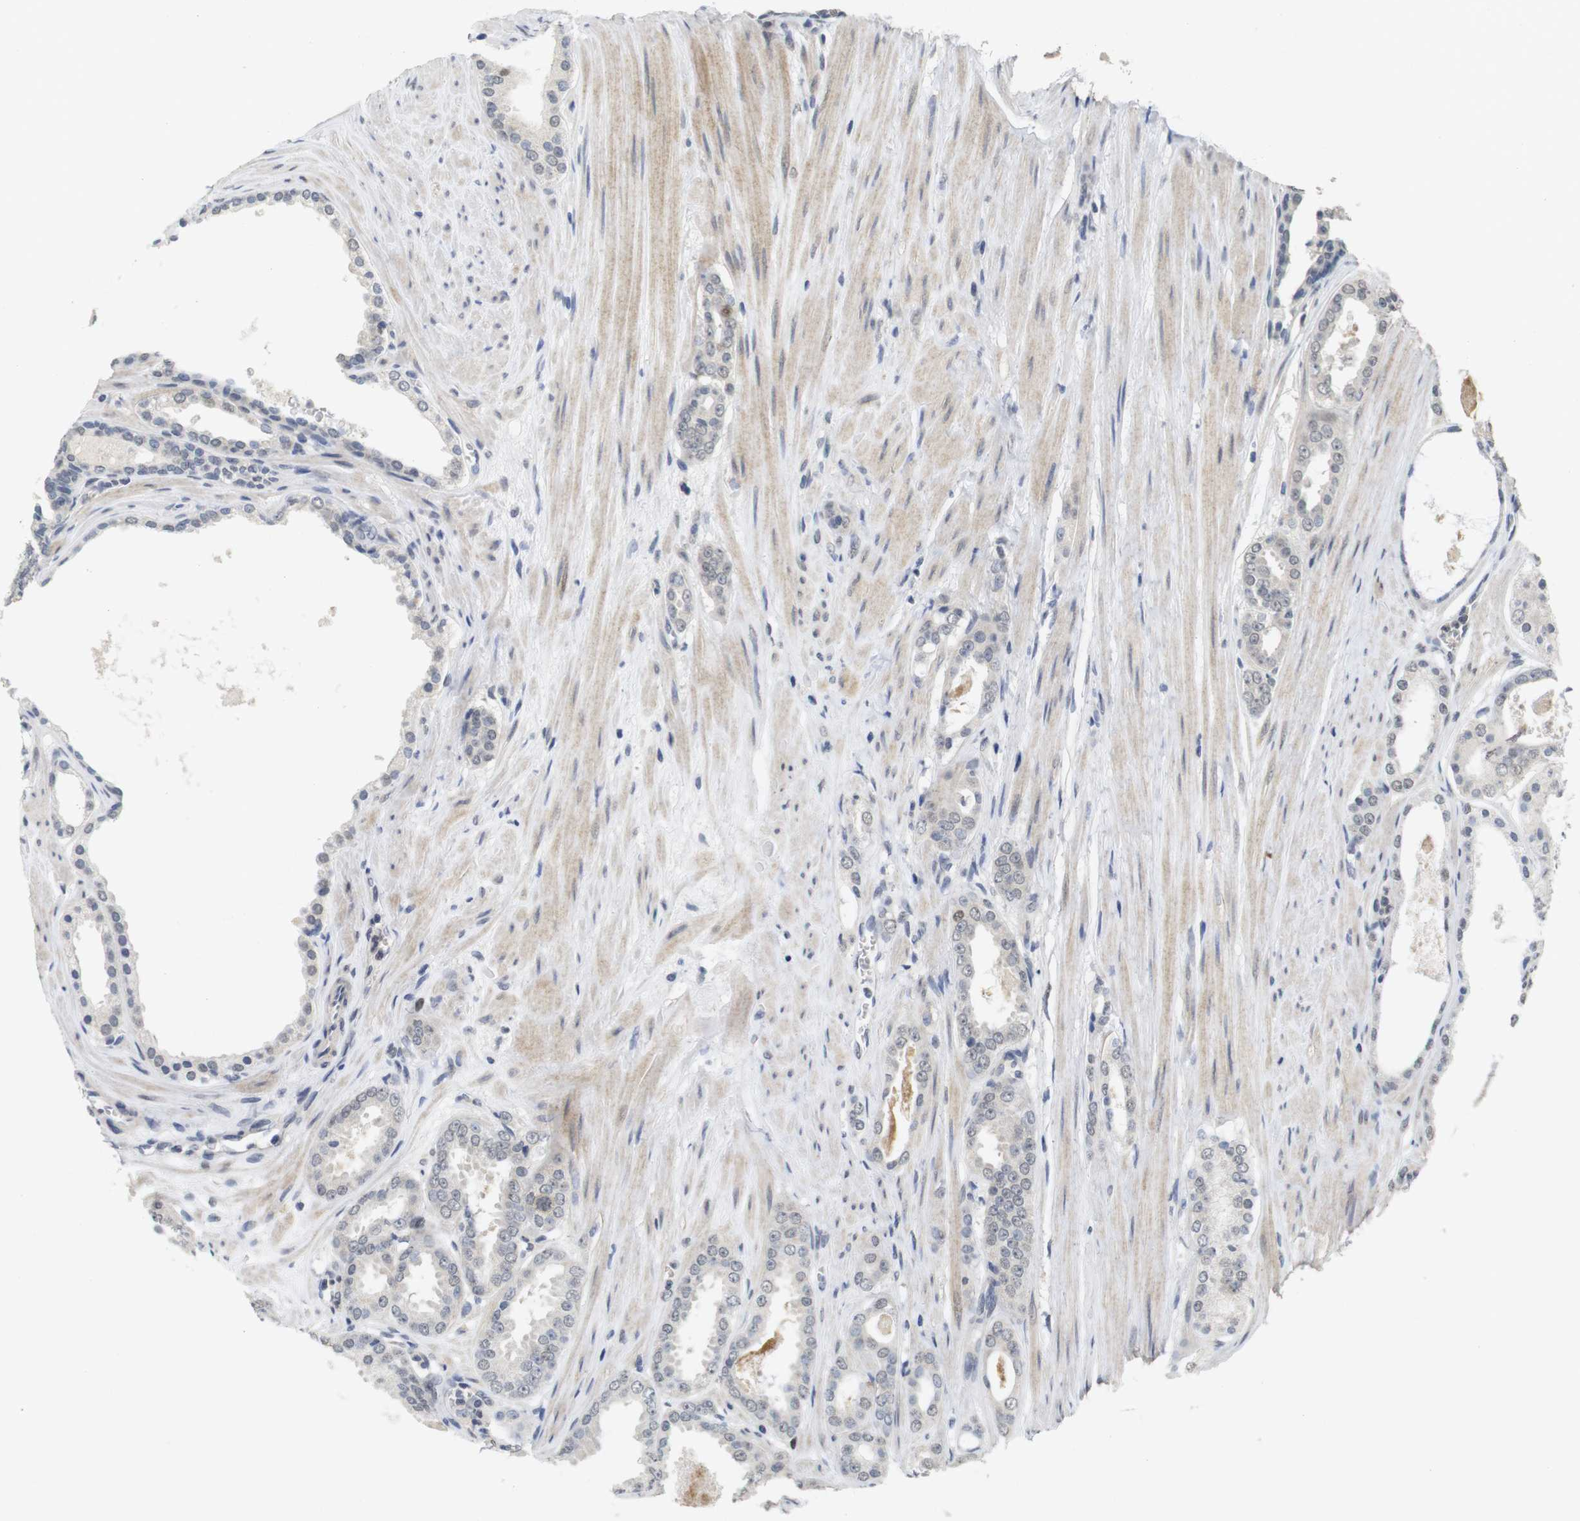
{"staining": {"intensity": "moderate", "quantity": "<25%", "location": "nuclear"}, "tissue": "prostate cancer", "cell_type": "Tumor cells", "image_type": "cancer", "snomed": [{"axis": "morphology", "description": "Adenocarcinoma, Low grade"}, {"axis": "topography", "description": "Prostate"}], "caption": "Immunohistochemical staining of human prostate cancer (low-grade adenocarcinoma) reveals moderate nuclear protein expression in approximately <25% of tumor cells. Using DAB (brown) and hematoxylin (blue) stains, captured at high magnification using brightfield microscopy.", "gene": "SKP2", "patient": {"sex": "male", "age": 57}}